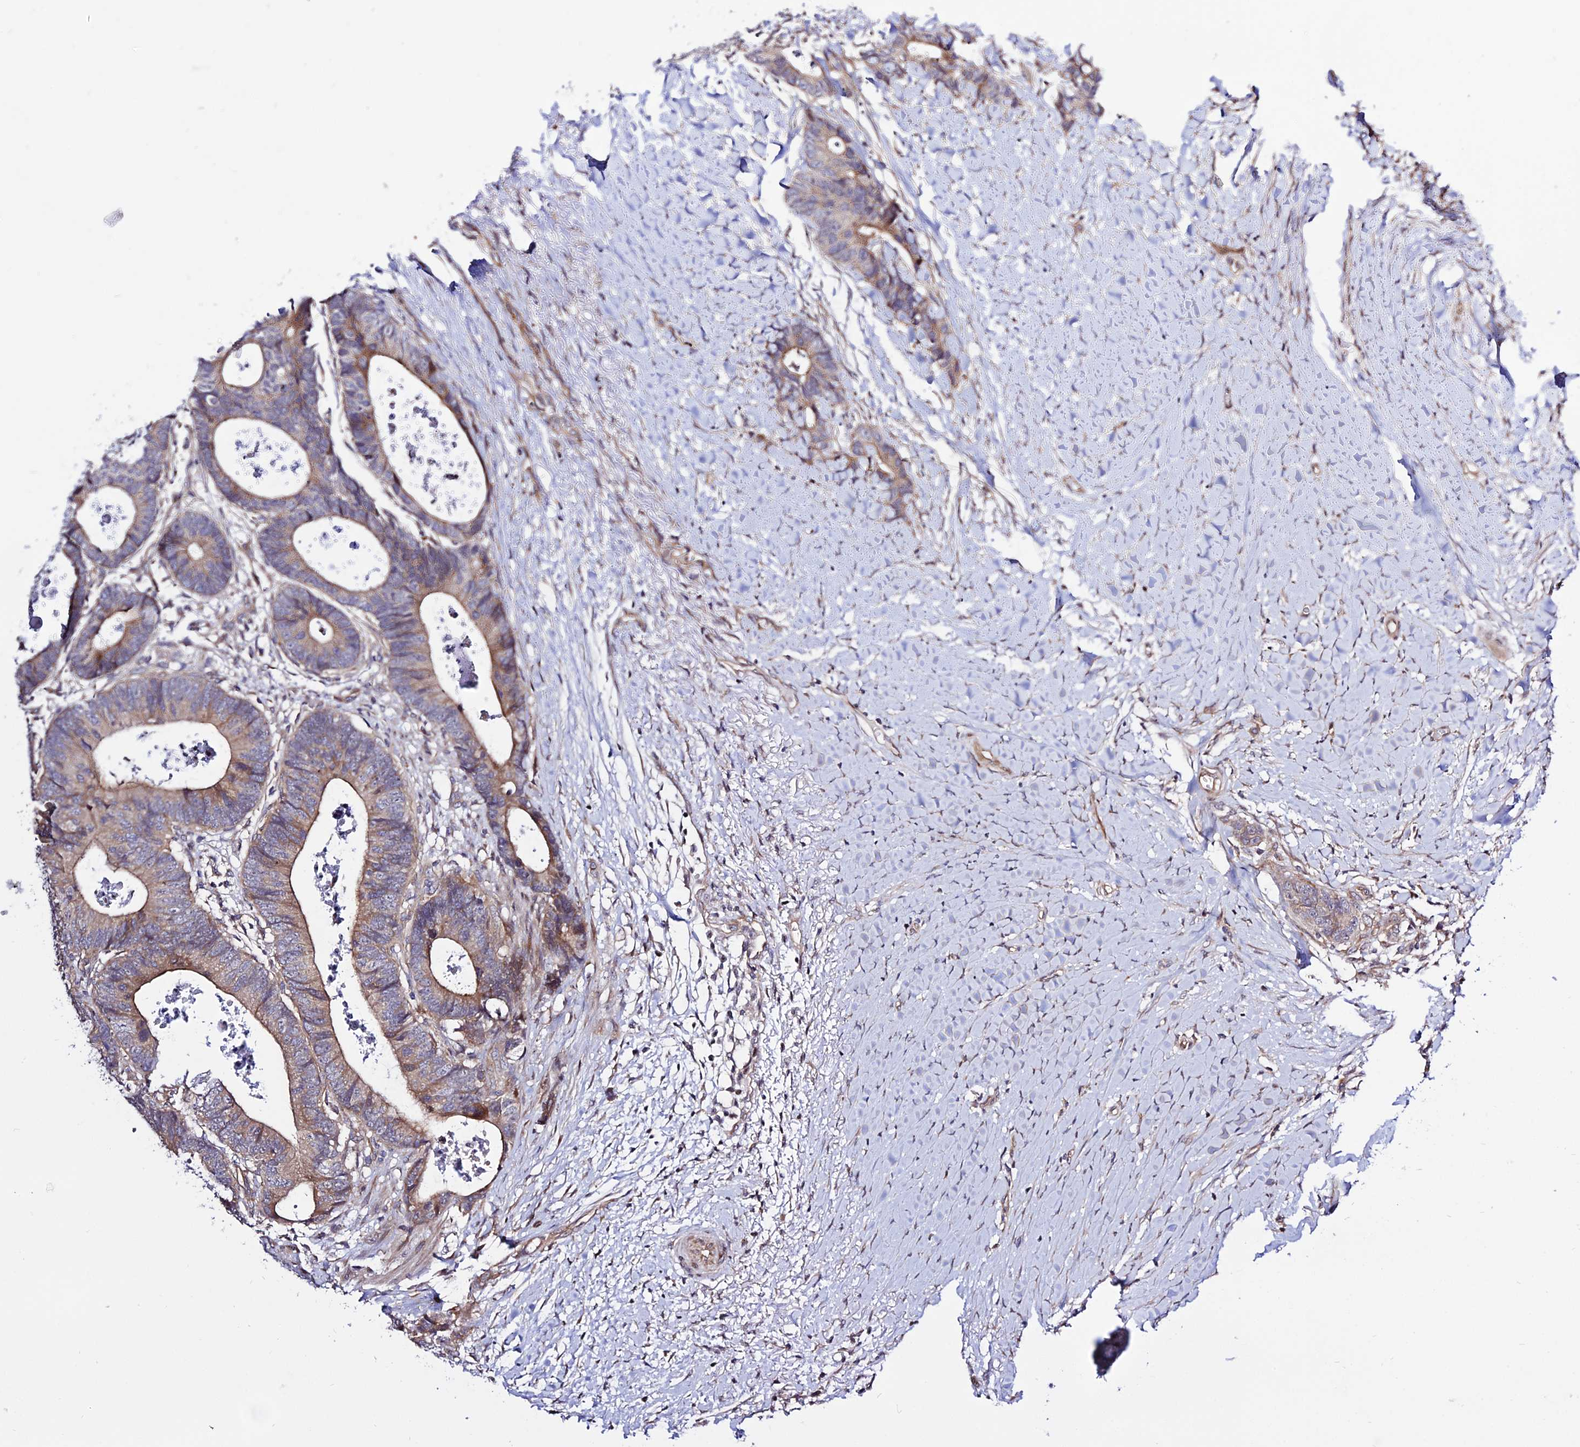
{"staining": {"intensity": "moderate", "quantity": ">75%", "location": "cytoplasmic/membranous"}, "tissue": "colorectal cancer", "cell_type": "Tumor cells", "image_type": "cancer", "snomed": [{"axis": "morphology", "description": "Adenocarcinoma, NOS"}, {"axis": "topography", "description": "Colon"}], "caption": "A medium amount of moderate cytoplasmic/membranous positivity is appreciated in about >75% of tumor cells in adenocarcinoma (colorectal) tissue. (IHC, brightfield microscopy, high magnification).", "gene": "SMG6", "patient": {"sex": "female", "age": 57}}